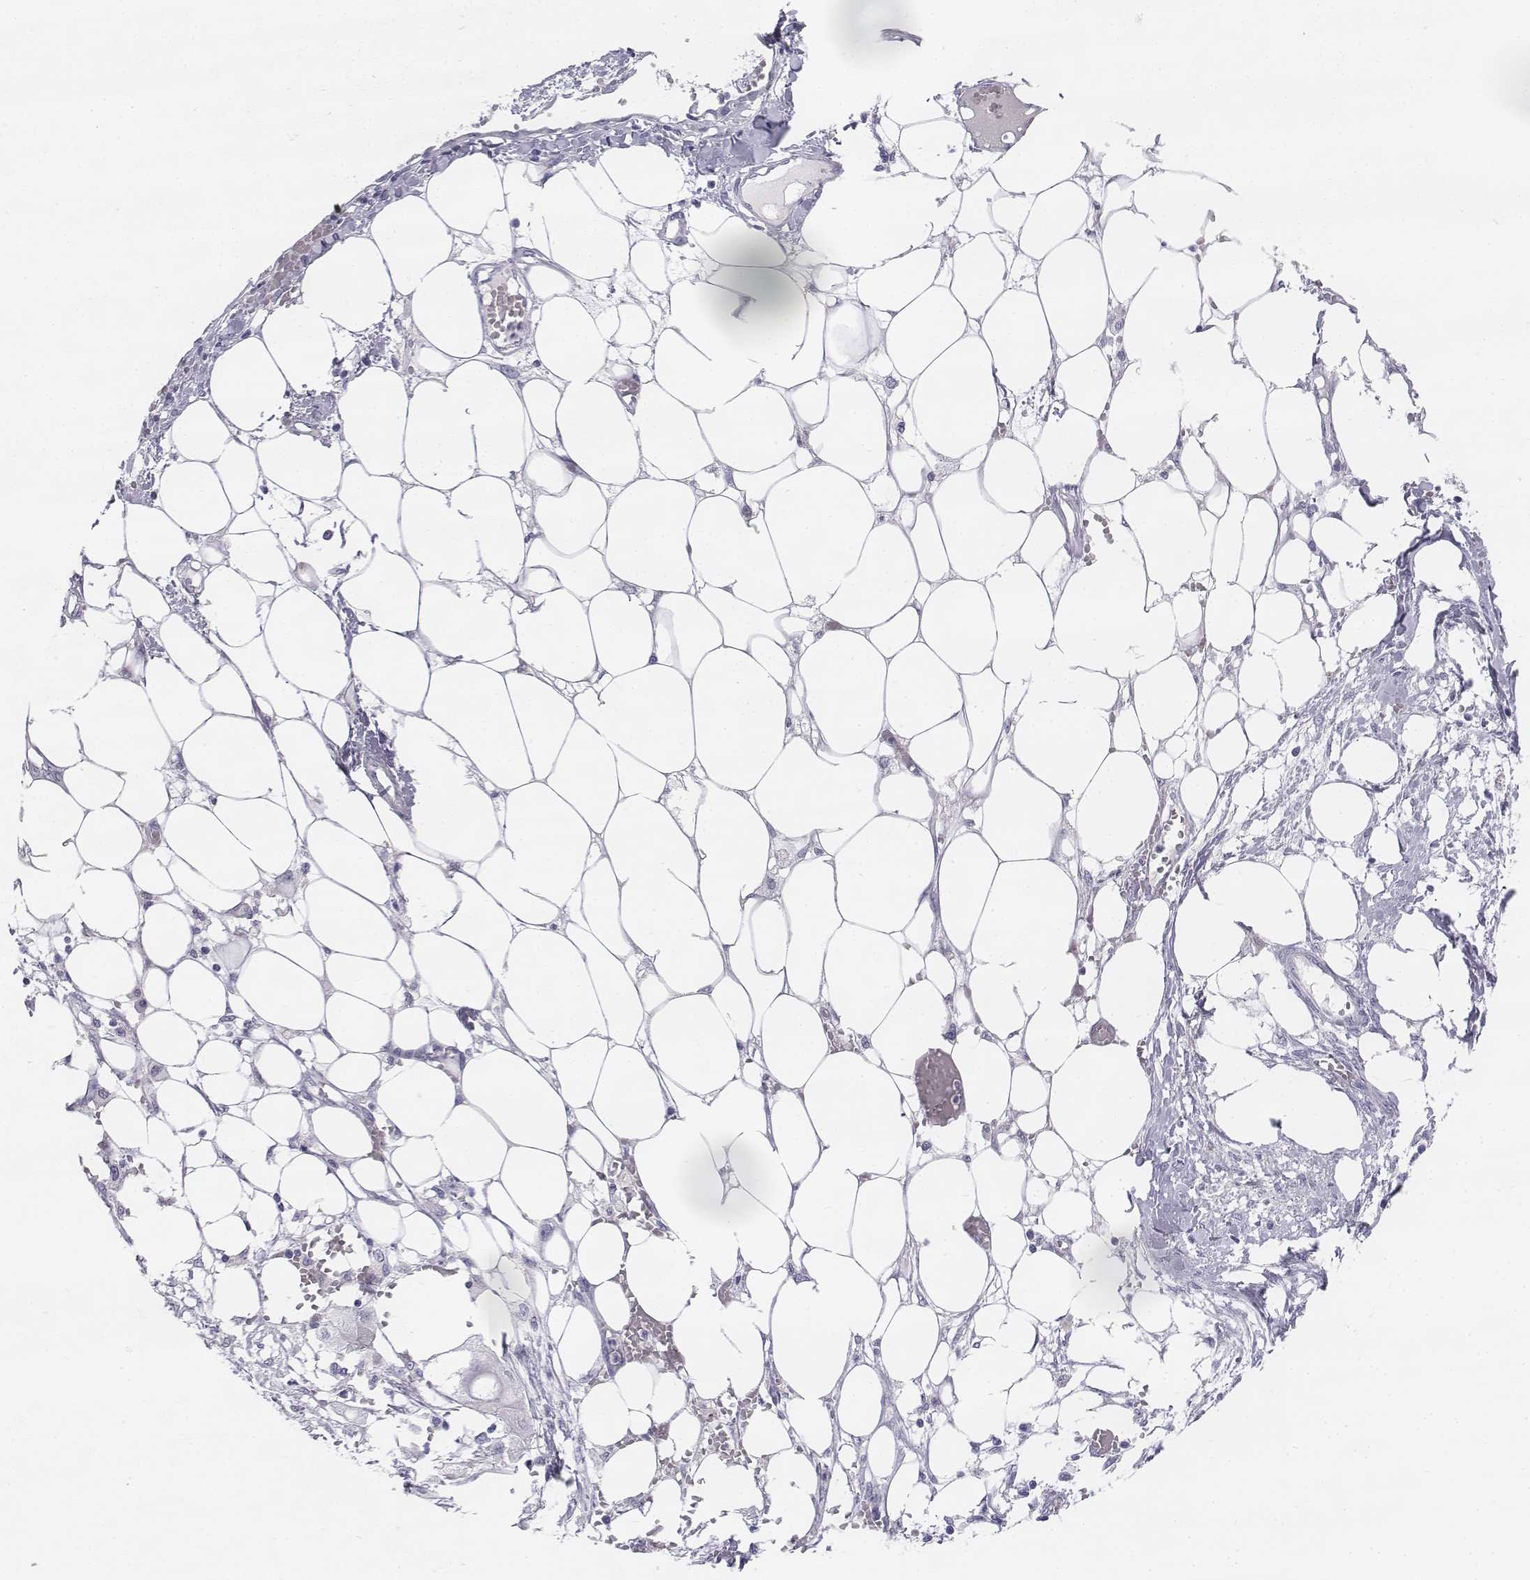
{"staining": {"intensity": "negative", "quantity": "none", "location": "none"}, "tissue": "endometrial cancer", "cell_type": "Tumor cells", "image_type": "cancer", "snomed": [{"axis": "morphology", "description": "Adenocarcinoma, NOS"}, {"axis": "morphology", "description": "Adenocarcinoma, metastatic, NOS"}, {"axis": "topography", "description": "Adipose tissue"}, {"axis": "topography", "description": "Endometrium"}], "caption": "An immunohistochemistry (IHC) micrograph of metastatic adenocarcinoma (endometrial) is shown. There is no staining in tumor cells of metastatic adenocarcinoma (endometrial).", "gene": "TH", "patient": {"sex": "female", "age": 67}}